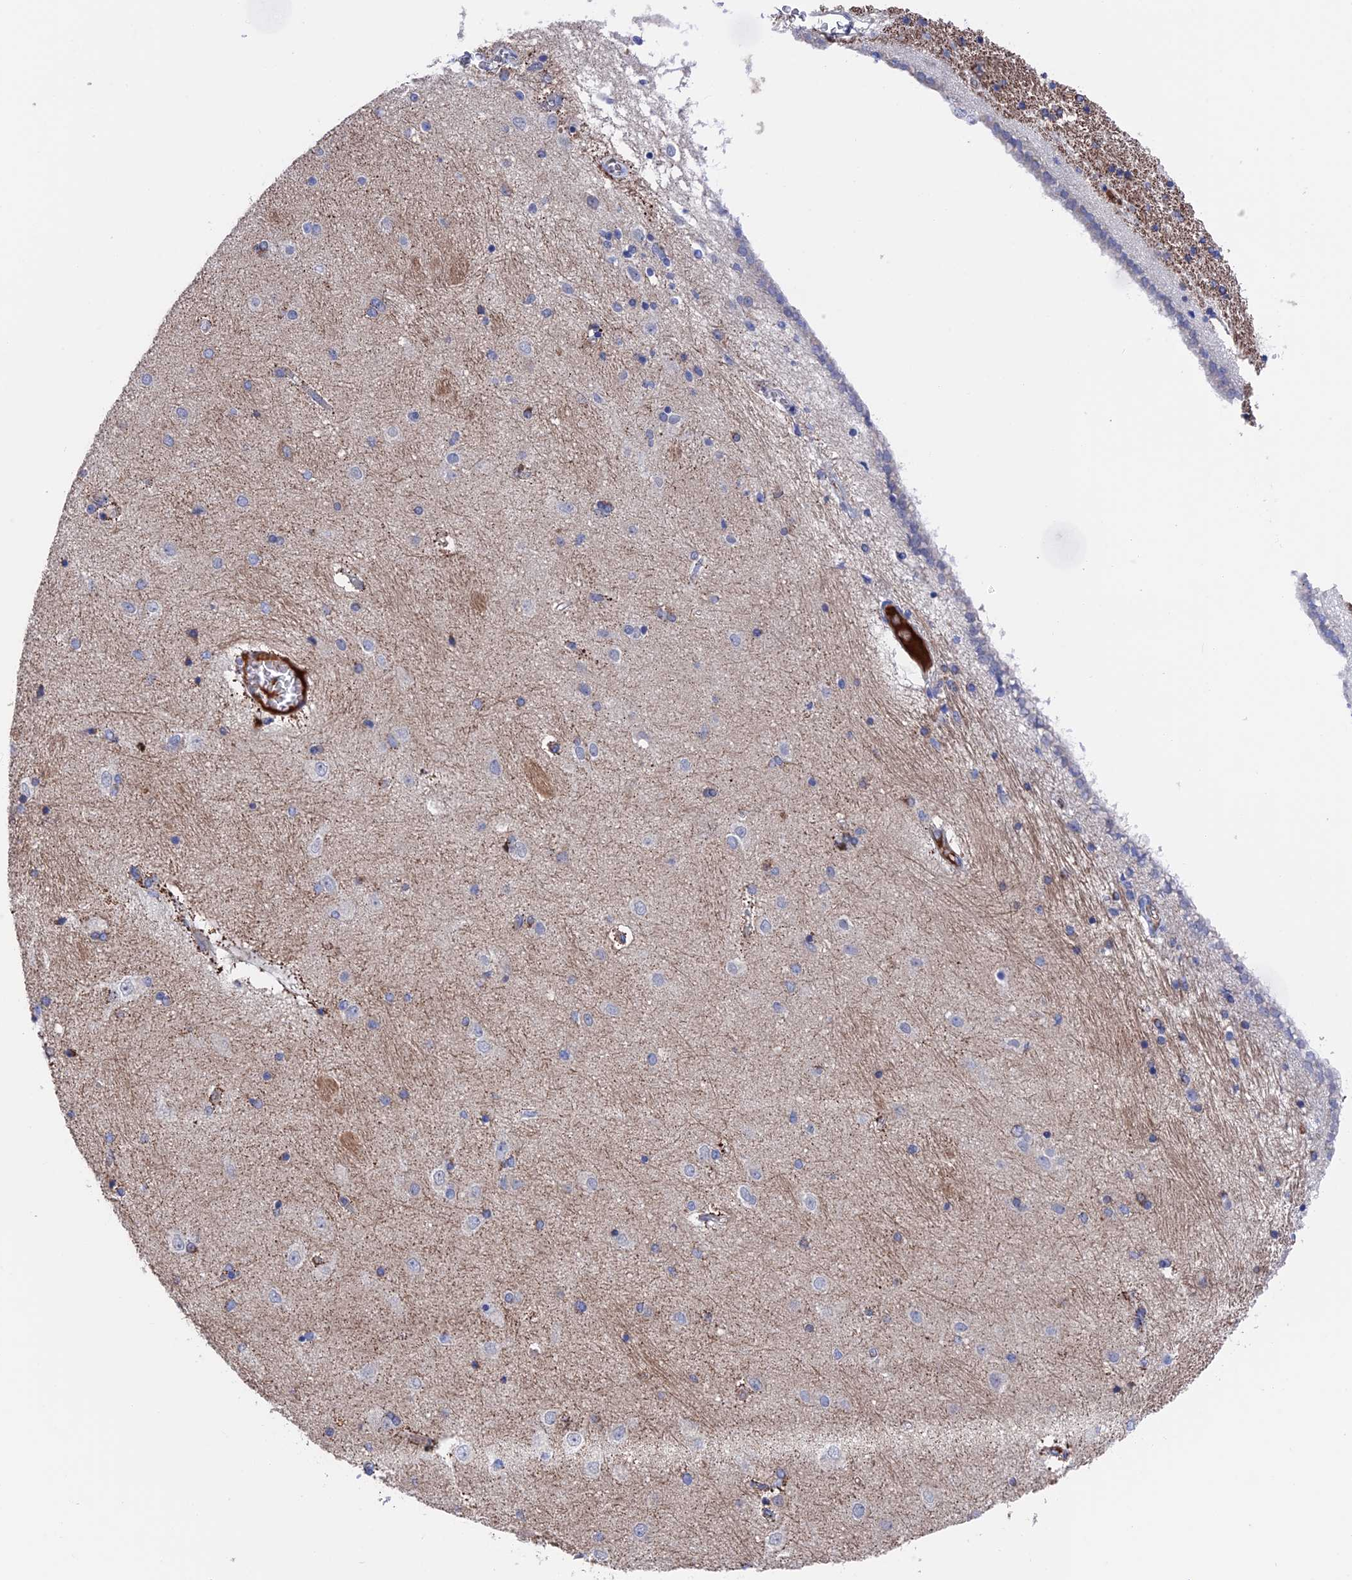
{"staining": {"intensity": "moderate", "quantity": "<25%", "location": "cytoplasmic/membranous"}, "tissue": "hippocampus", "cell_type": "Glial cells", "image_type": "normal", "snomed": [{"axis": "morphology", "description": "Normal tissue, NOS"}, {"axis": "topography", "description": "Hippocampus"}], "caption": "Immunohistochemical staining of normal hippocampus exhibits <25% levels of moderate cytoplasmic/membranous protein positivity in approximately <25% of glial cells.", "gene": "HPF1", "patient": {"sex": "female", "age": 54}}